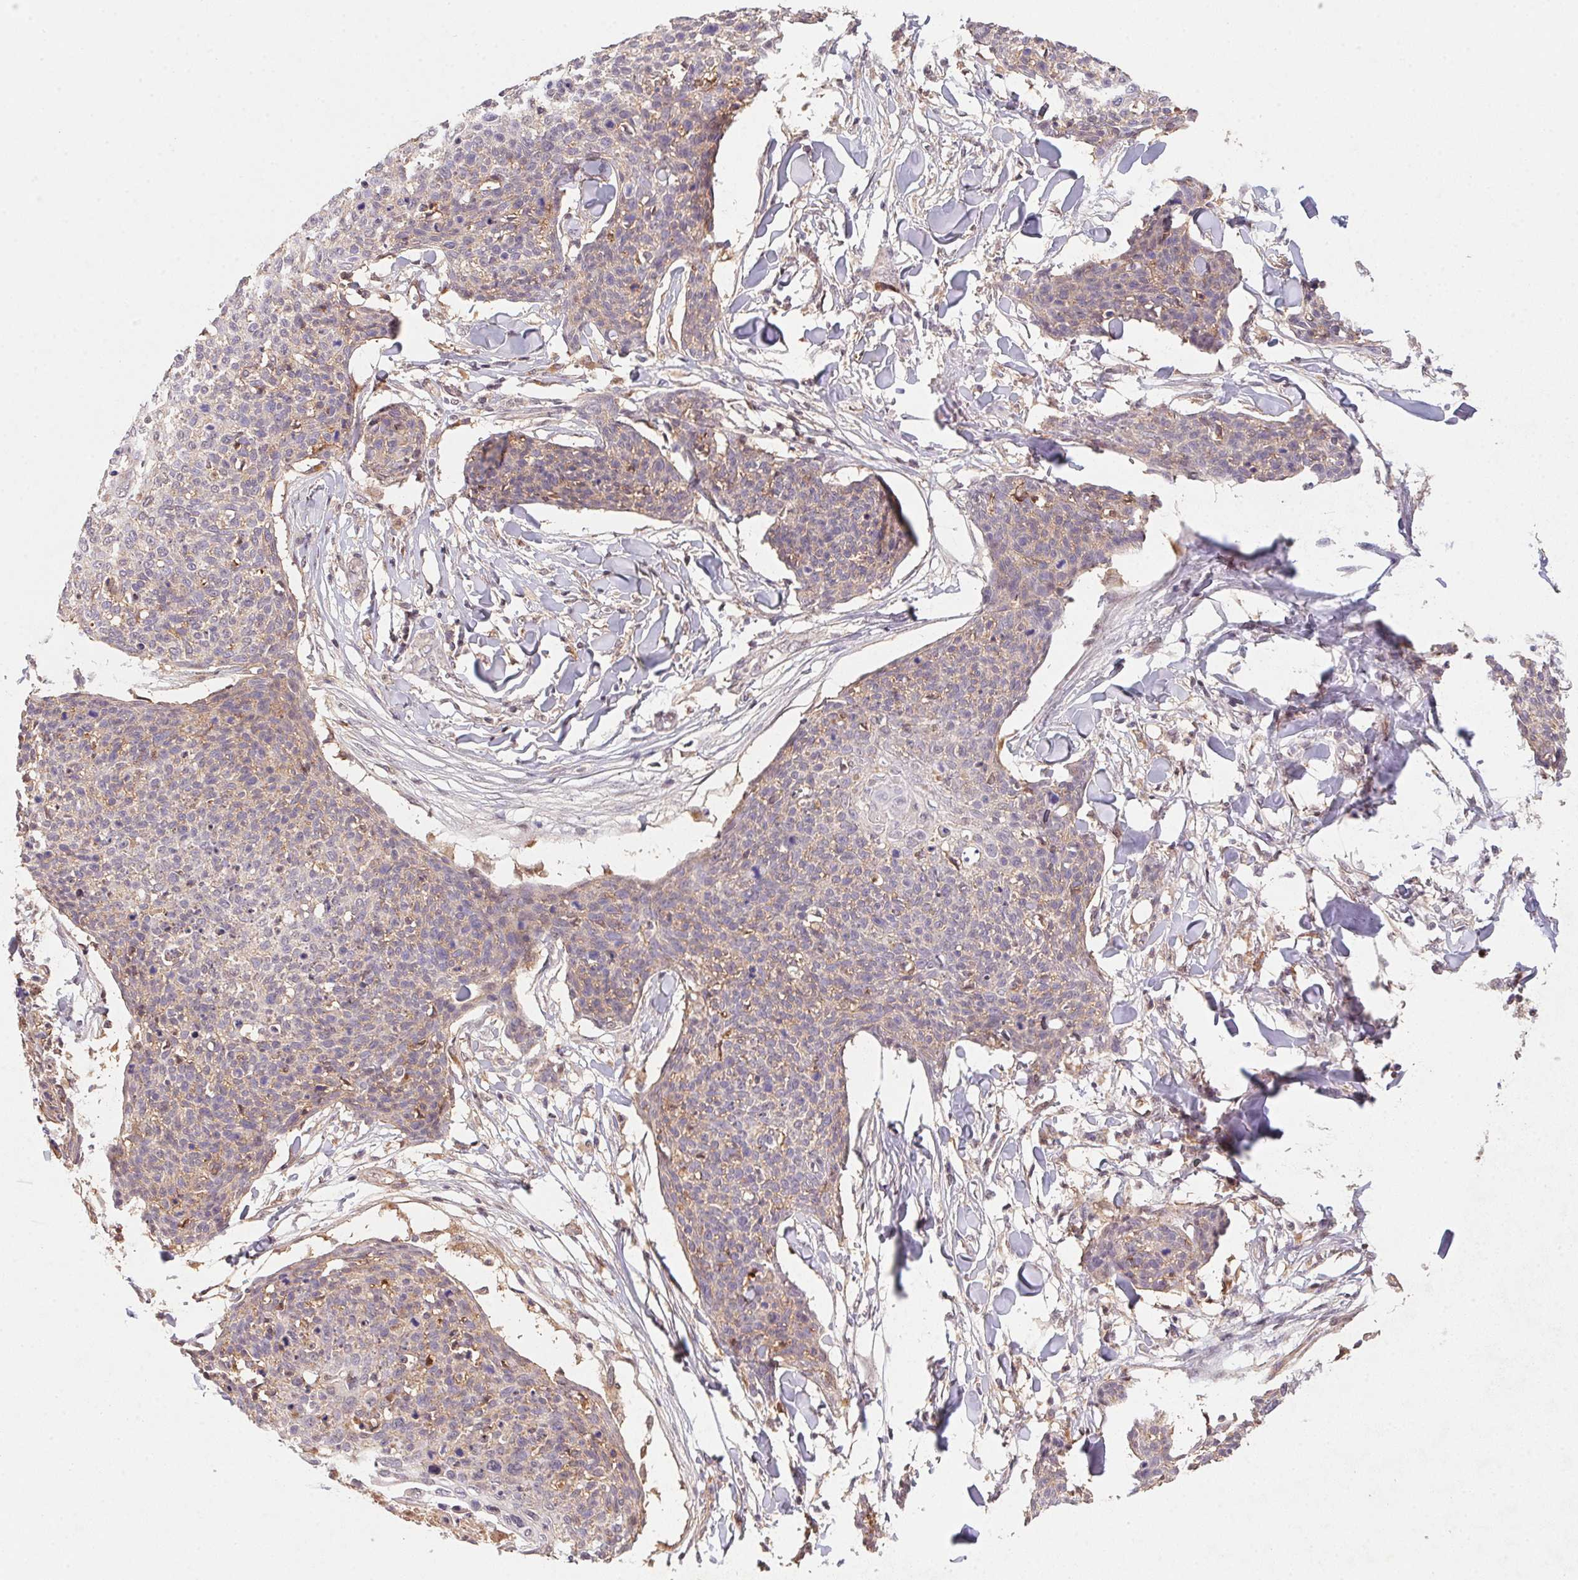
{"staining": {"intensity": "weak", "quantity": "25%-75%", "location": "cytoplasmic/membranous"}, "tissue": "skin cancer", "cell_type": "Tumor cells", "image_type": "cancer", "snomed": [{"axis": "morphology", "description": "Squamous cell carcinoma, NOS"}, {"axis": "topography", "description": "Skin"}, {"axis": "topography", "description": "Vulva"}], "caption": "Brown immunohistochemical staining in skin cancer exhibits weak cytoplasmic/membranous expression in about 25%-75% of tumor cells.", "gene": "SLC52A2", "patient": {"sex": "female", "age": 75}}